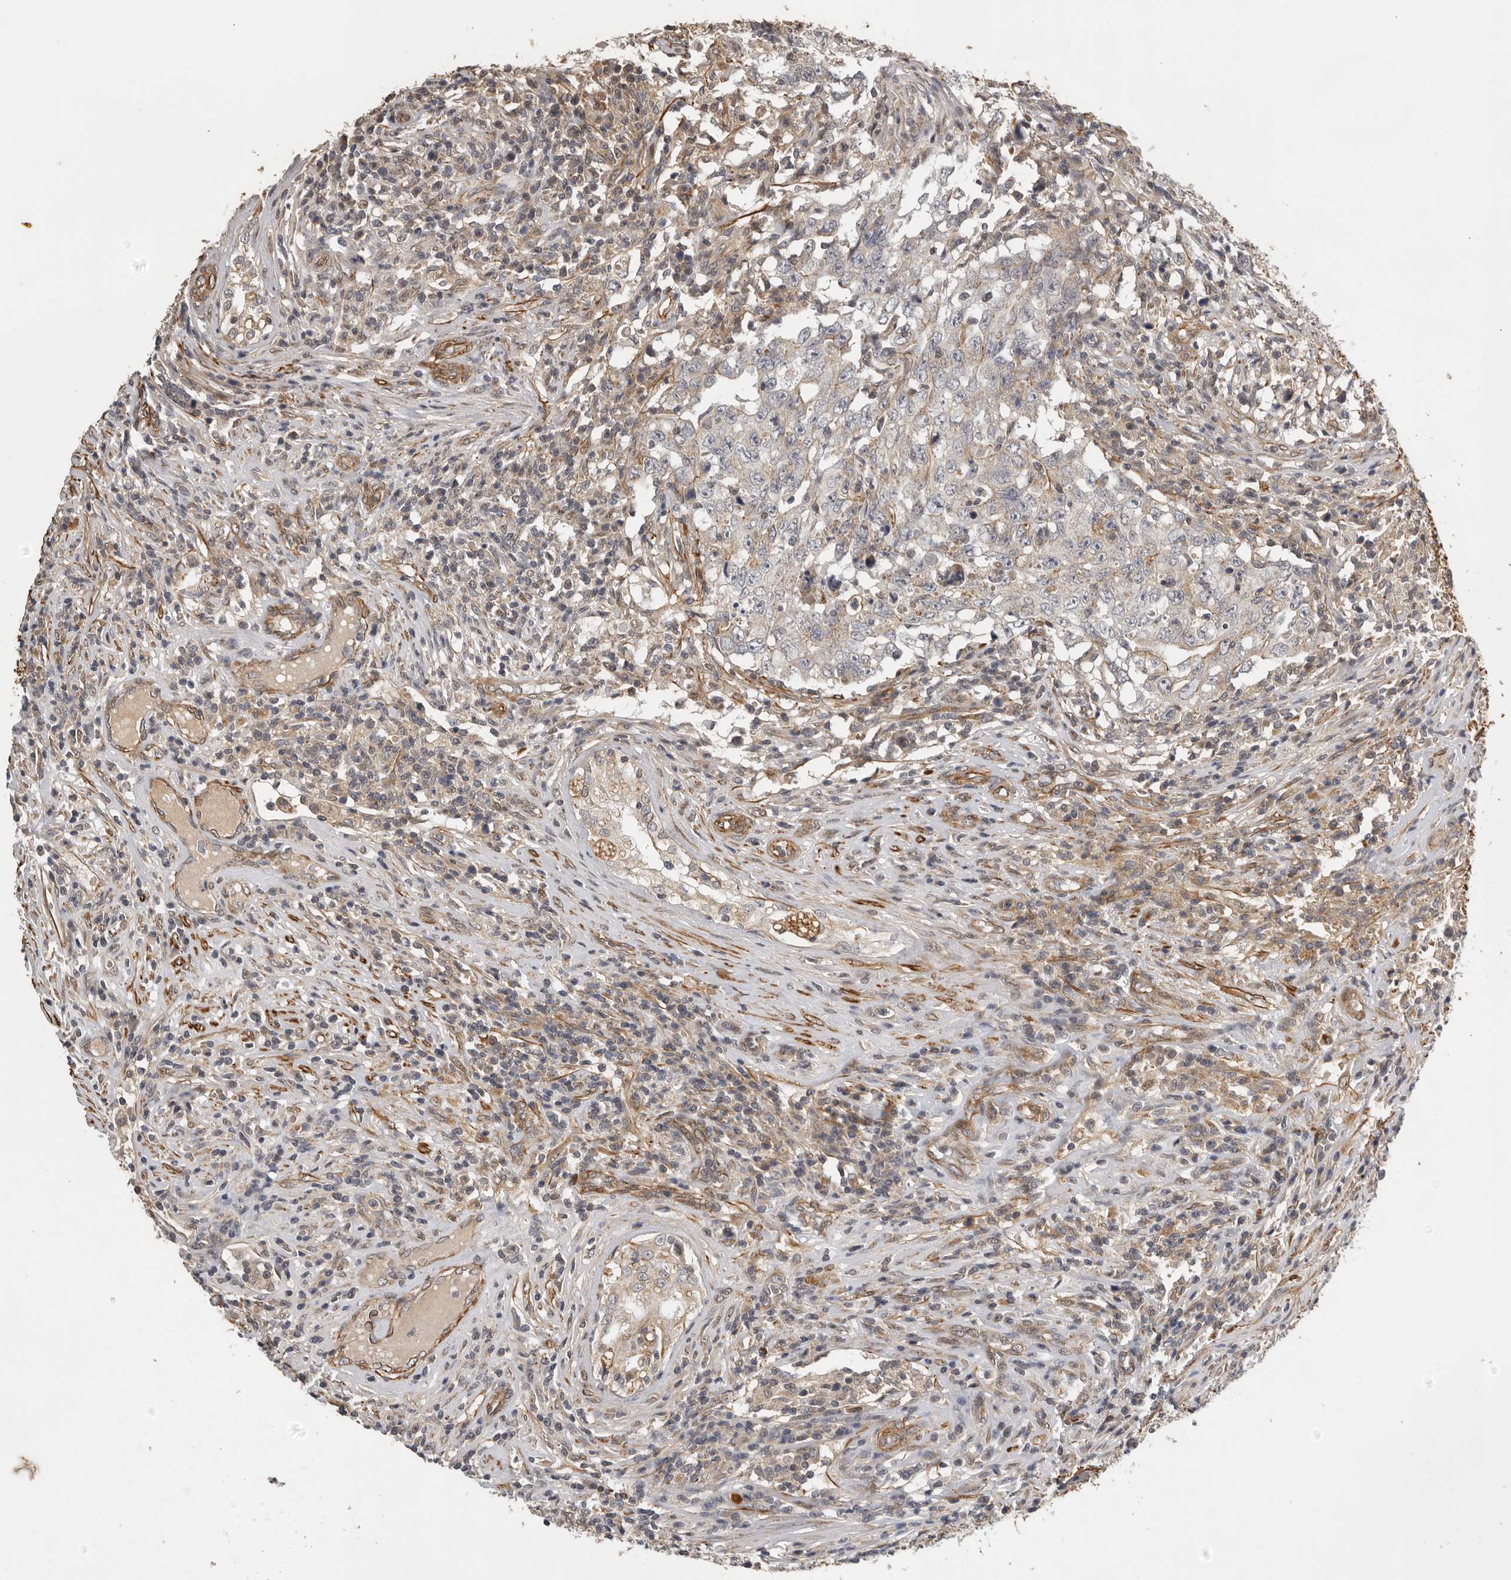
{"staining": {"intensity": "weak", "quantity": "<25%", "location": "cytoplasmic/membranous"}, "tissue": "testis cancer", "cell_type": "Tumor cells", "image_type": "cancer", "snomed": [{"axis": "morphology", "description": "Carcinoma, Embryonal, NOS"}, {"axis": "topography", "description": "Testis"}], "caption": "Immunohistochemistry histopathology image of testis cancer stained for a protein (brown), which reveals no staining in tumor cells.", "gene": "RNF157", "patient": {"sex": "male", "age": 26}}